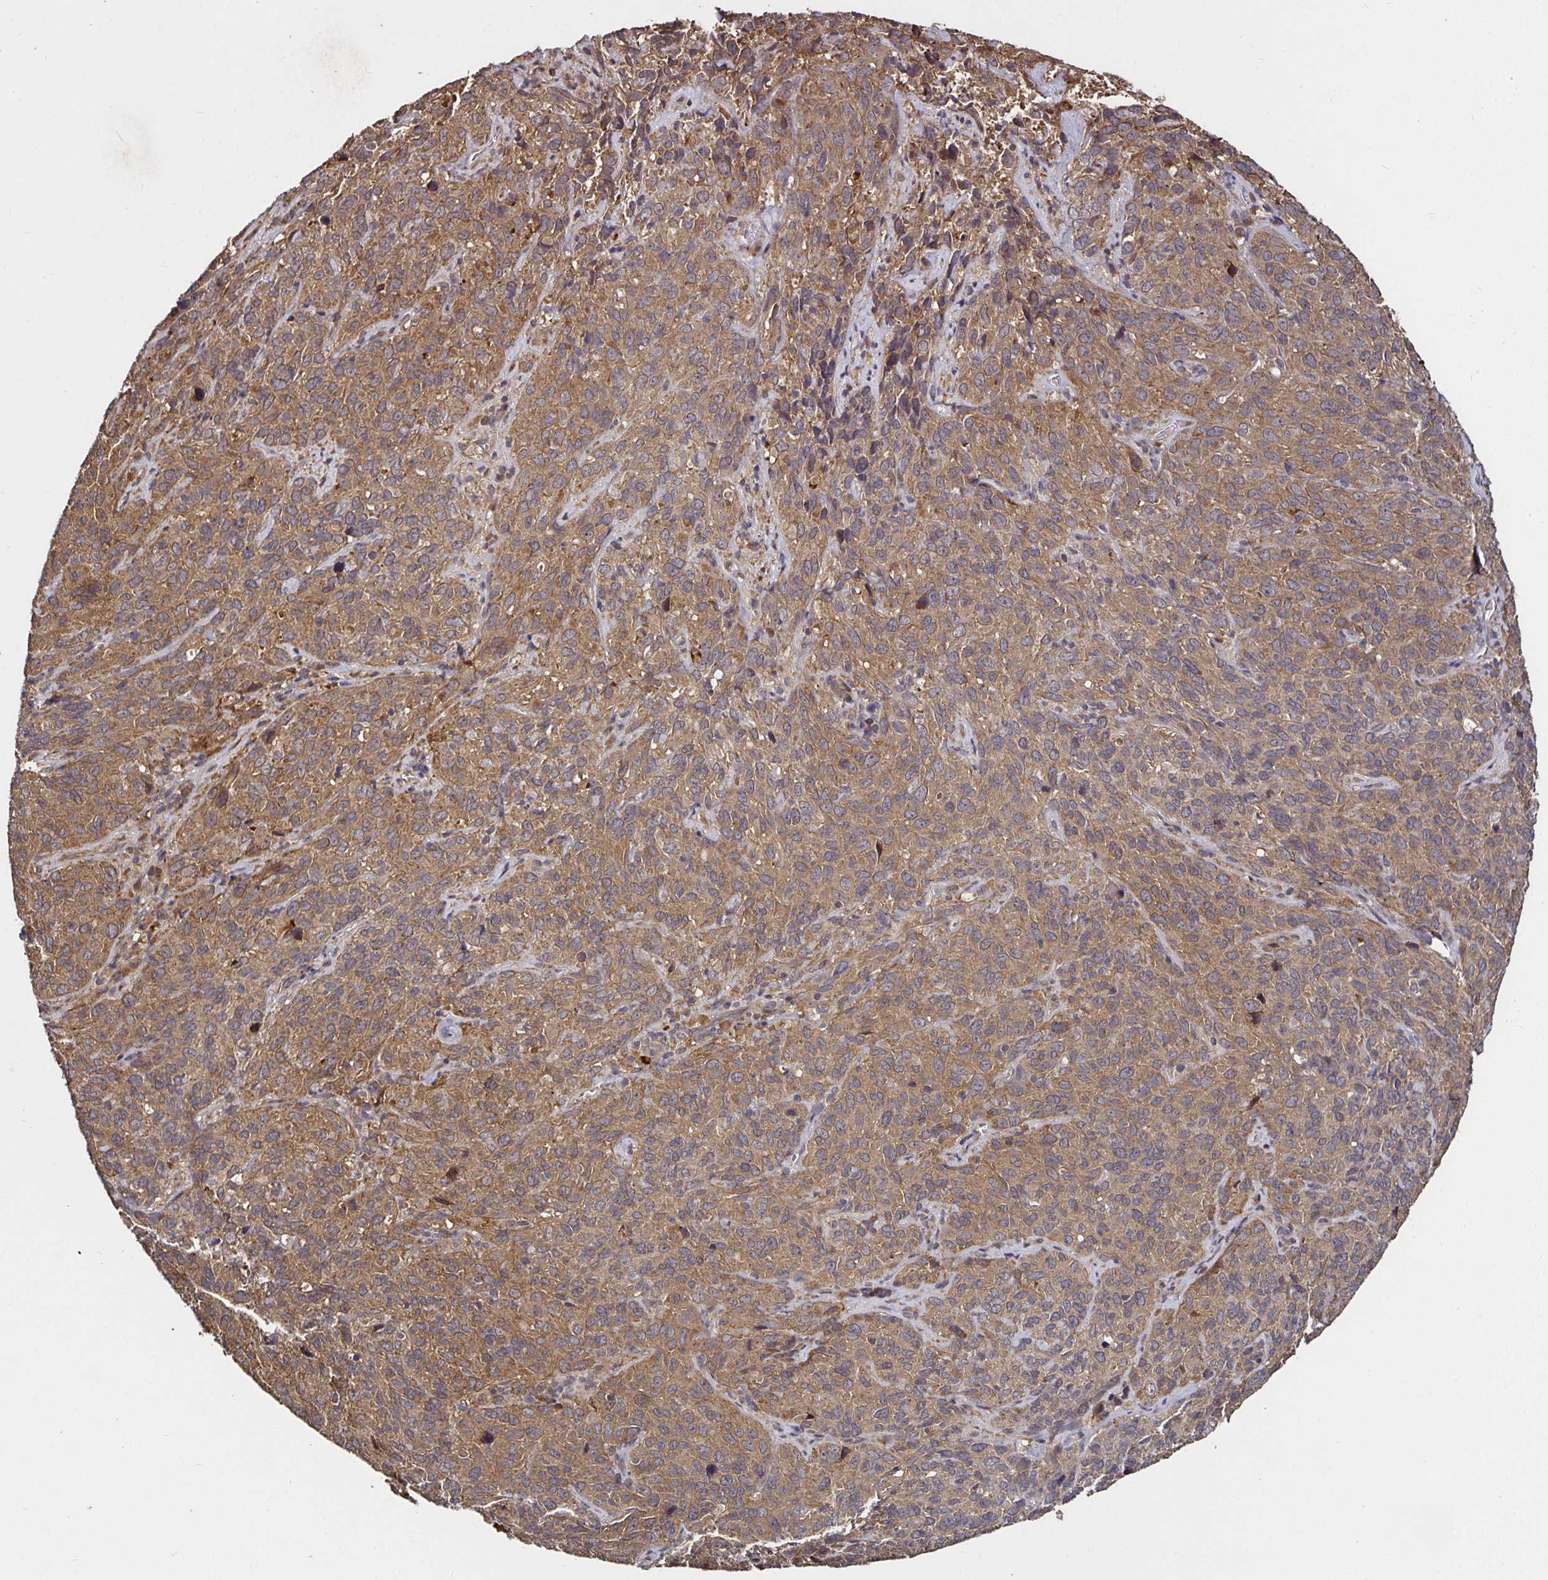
{"staining": {"intensity": "moderate", "quantity": ">75%", "location": "cytoplasmic/membranous"}, "tissue": "cervical cancer", "cell_type": "Tumor cells", "image_type": "cancer", "snomed": [{"axis": "morphology", "description": "Squamous cell carcinoma, NOS"}, {"axis": "topography", "description": "Cervix"}], "caption": "The immunohistochemical stain labels moderate cytoplasmic/membranous expression in tumor cells of cervical cancer (squamous cell carcinoma) tissue.", "gene": "SMYD3", "patient": {"sex": "female", "age": 51}}